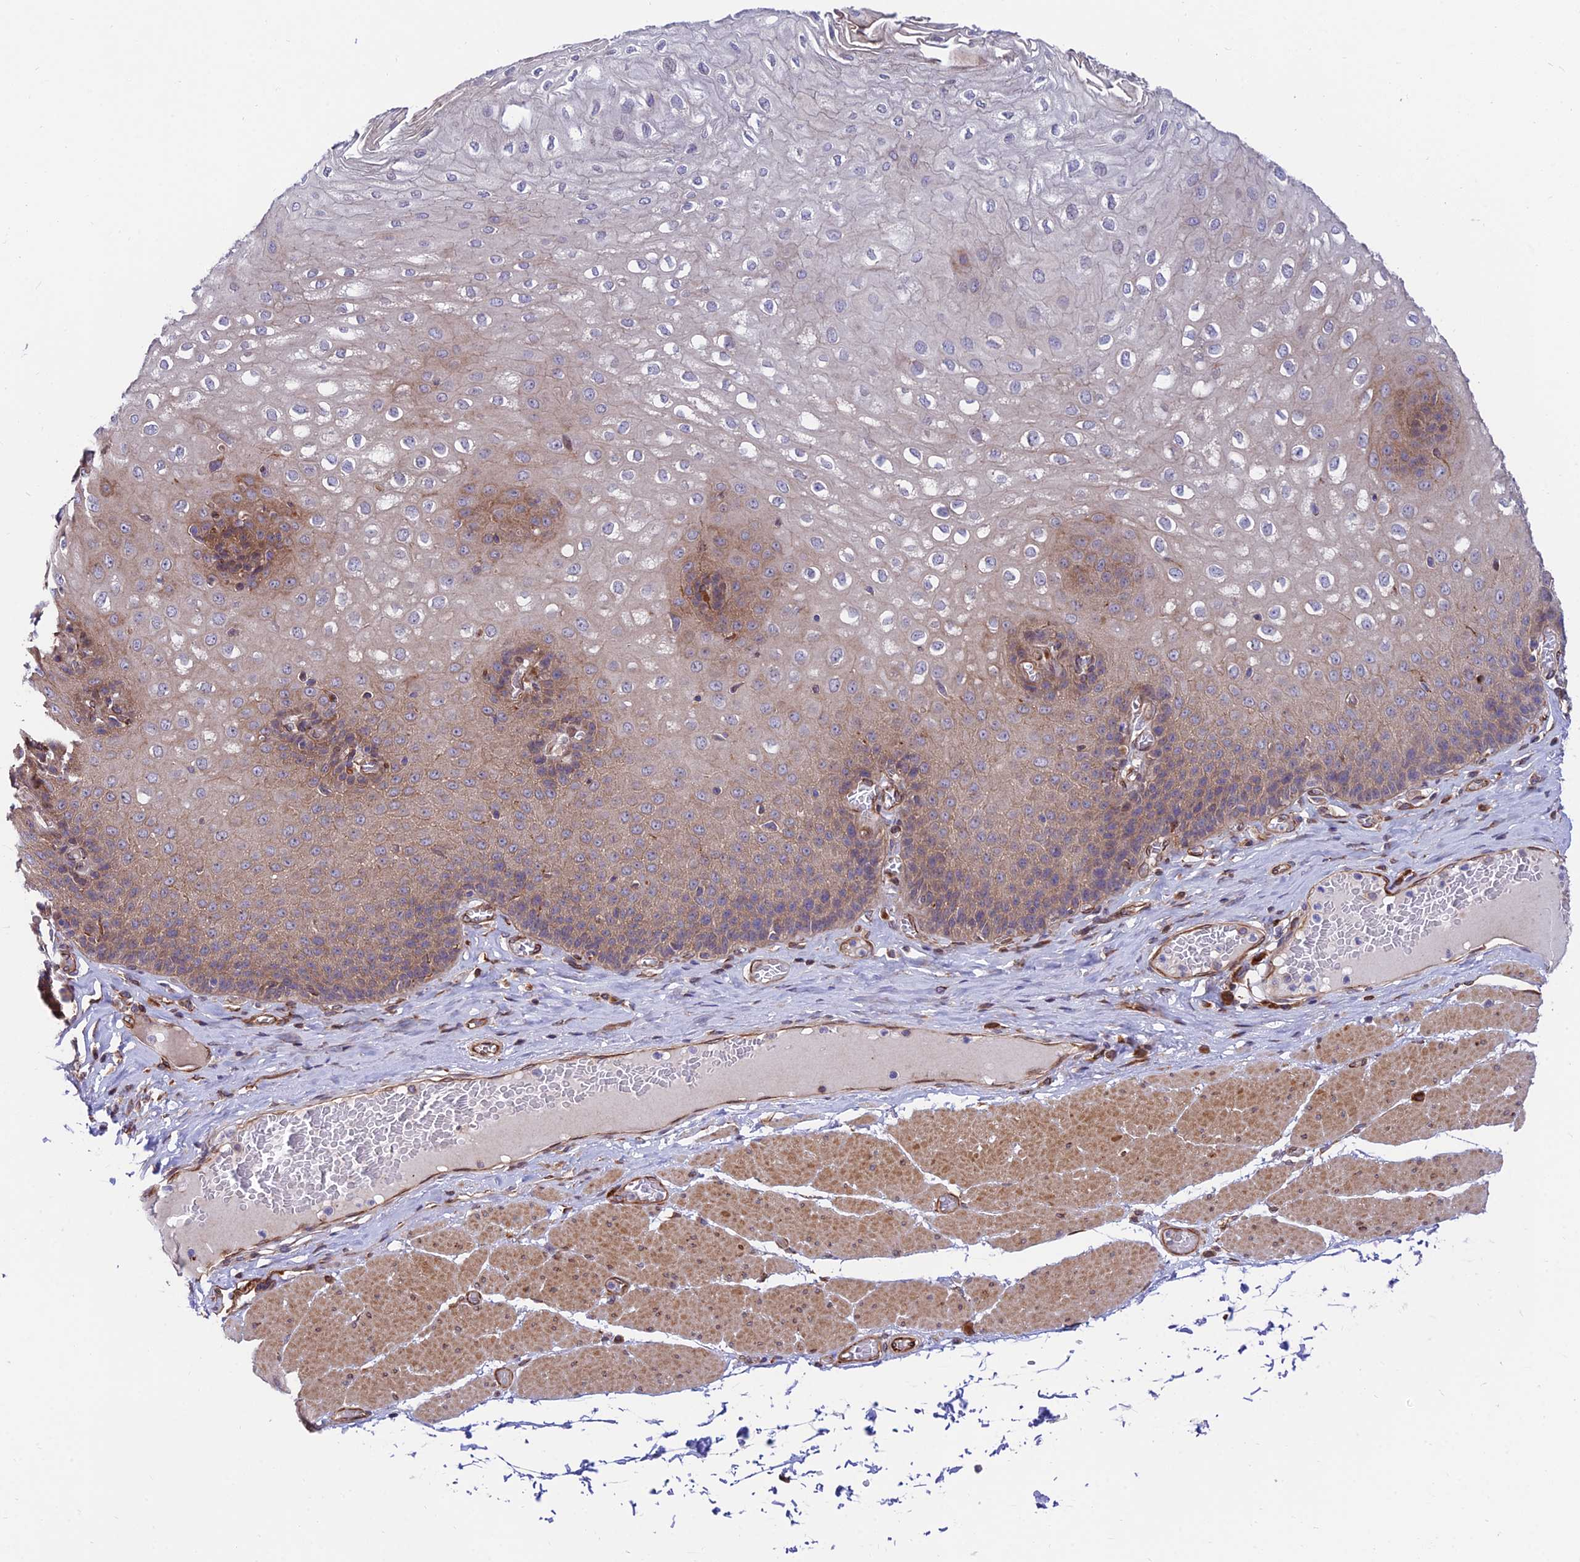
{"staining": {"intensity": "moderate", "quantity": "25%-75%", "location": "cytoplasmic/membranous,nuclear"}, "tissue": "esophagus", "cell_type": "Squamous epithelial cells", "image_type": "normal", "snomed": [{"axis": "morphology", "description": "Normal tissue, NOS"}, {"axis": "topography", "description": "Esophagus"}], "caption": "High-magnification brightfield microscopy of normal esophagus stained with DAB (brown) and counterstained with hematoxylin (blue). squamous epithelial cells exhibit moderate cytoplasmic/membranous,nuclear staining is identified in about25%-75% of cells. (brown staining indicates protein expression, while blue staining denotes nuclei).", "gene": "EXOC3L4", "patient": {"sex": "male", "age": 60}}